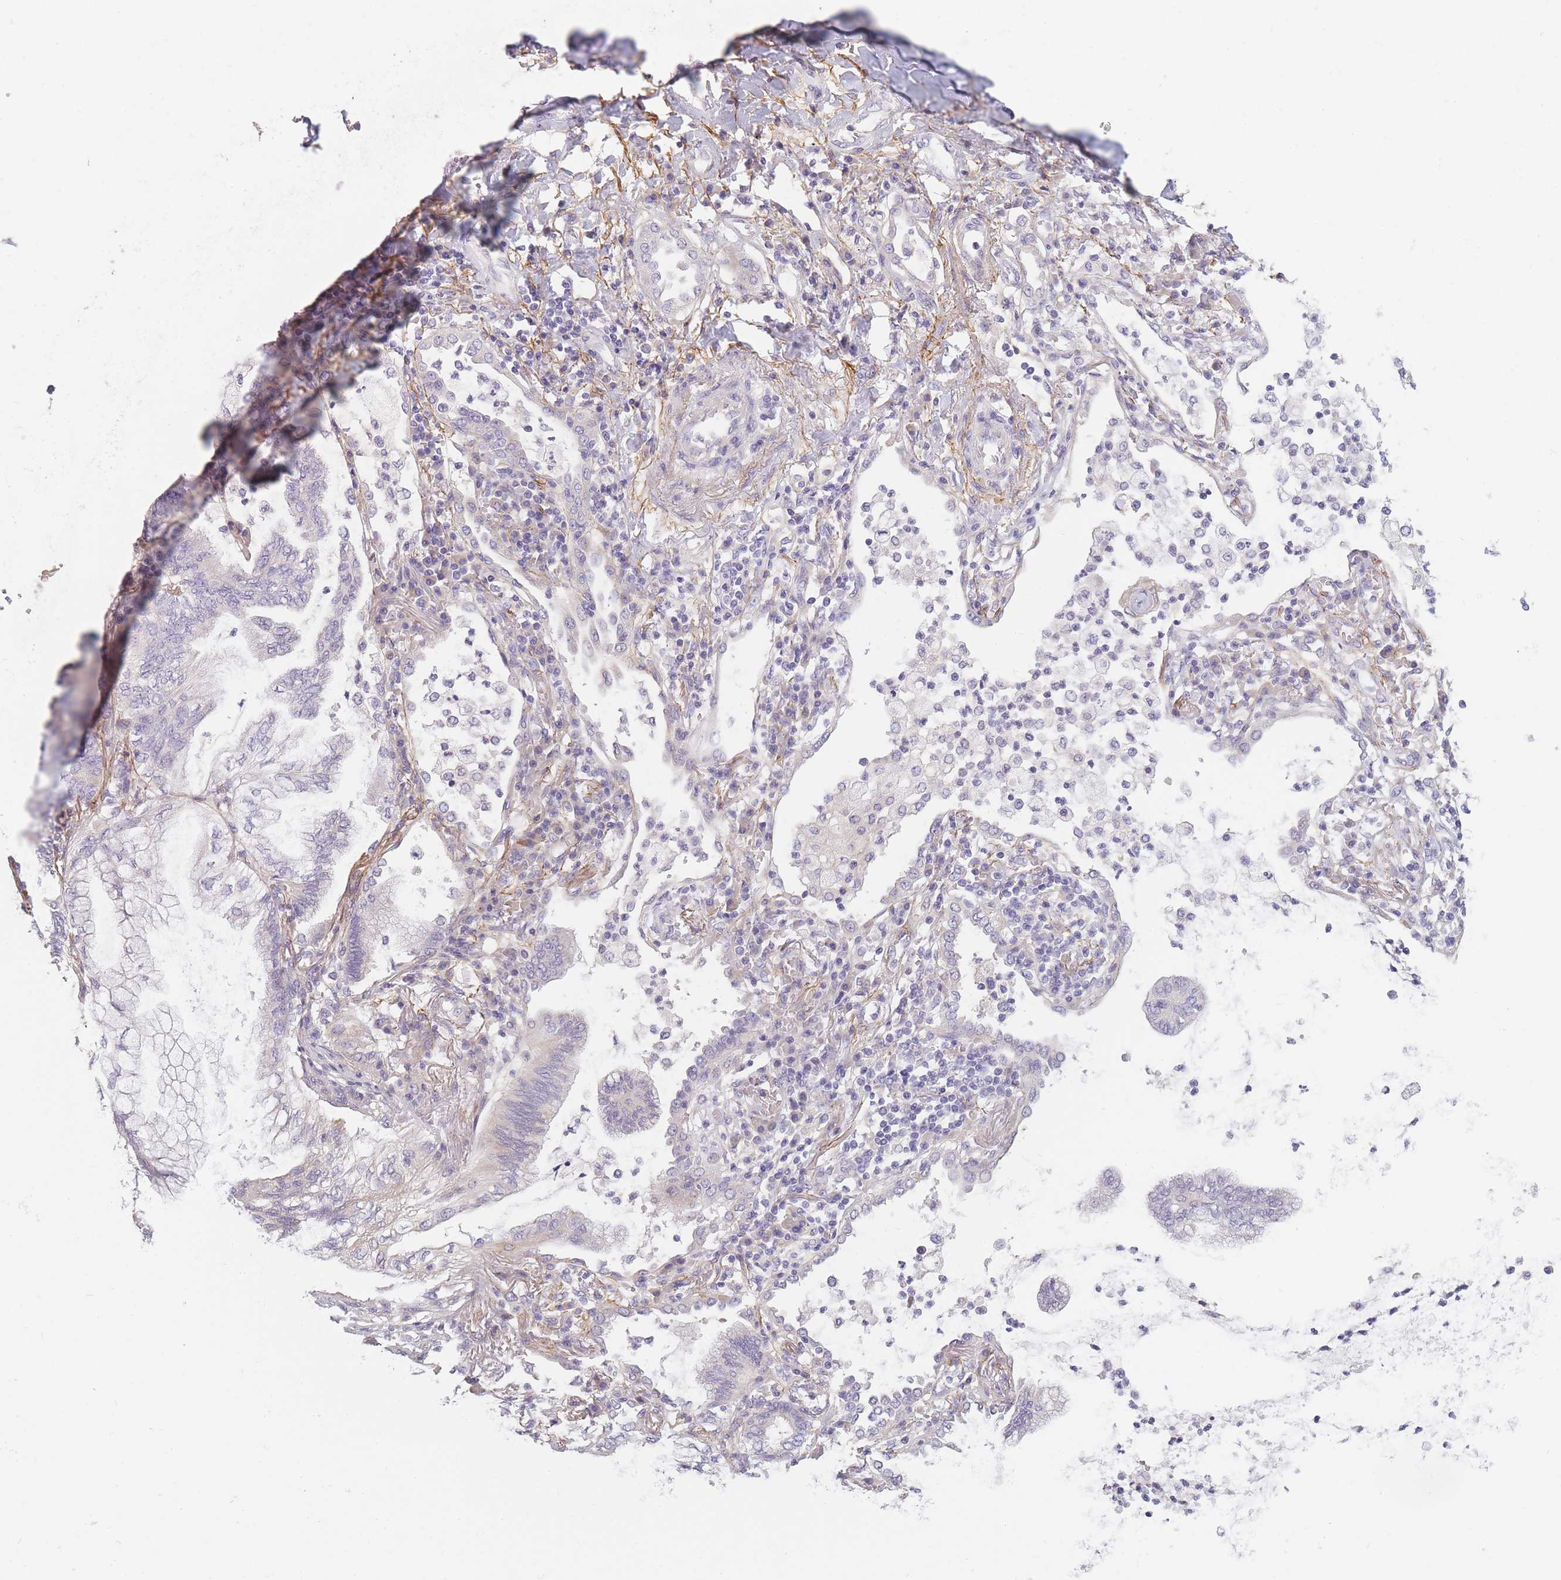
{"staining": {"intensity": "negative", "quantity": "none", "location": "none"}, "tissue": "lung cancer", "cell_type": "Tumor cells", "image_type": "cancer", "snomed": [{"axis": "morphology", "description": "Adenocarcinoma, NOS"}, {"axis": "topography", "description": "Lung"}], "caption": "The micrograph displays no significant positivity in tumor cells of lung cancer.", "gene": "AP3M2", "patient": {"sex": "female", "age": 70}}